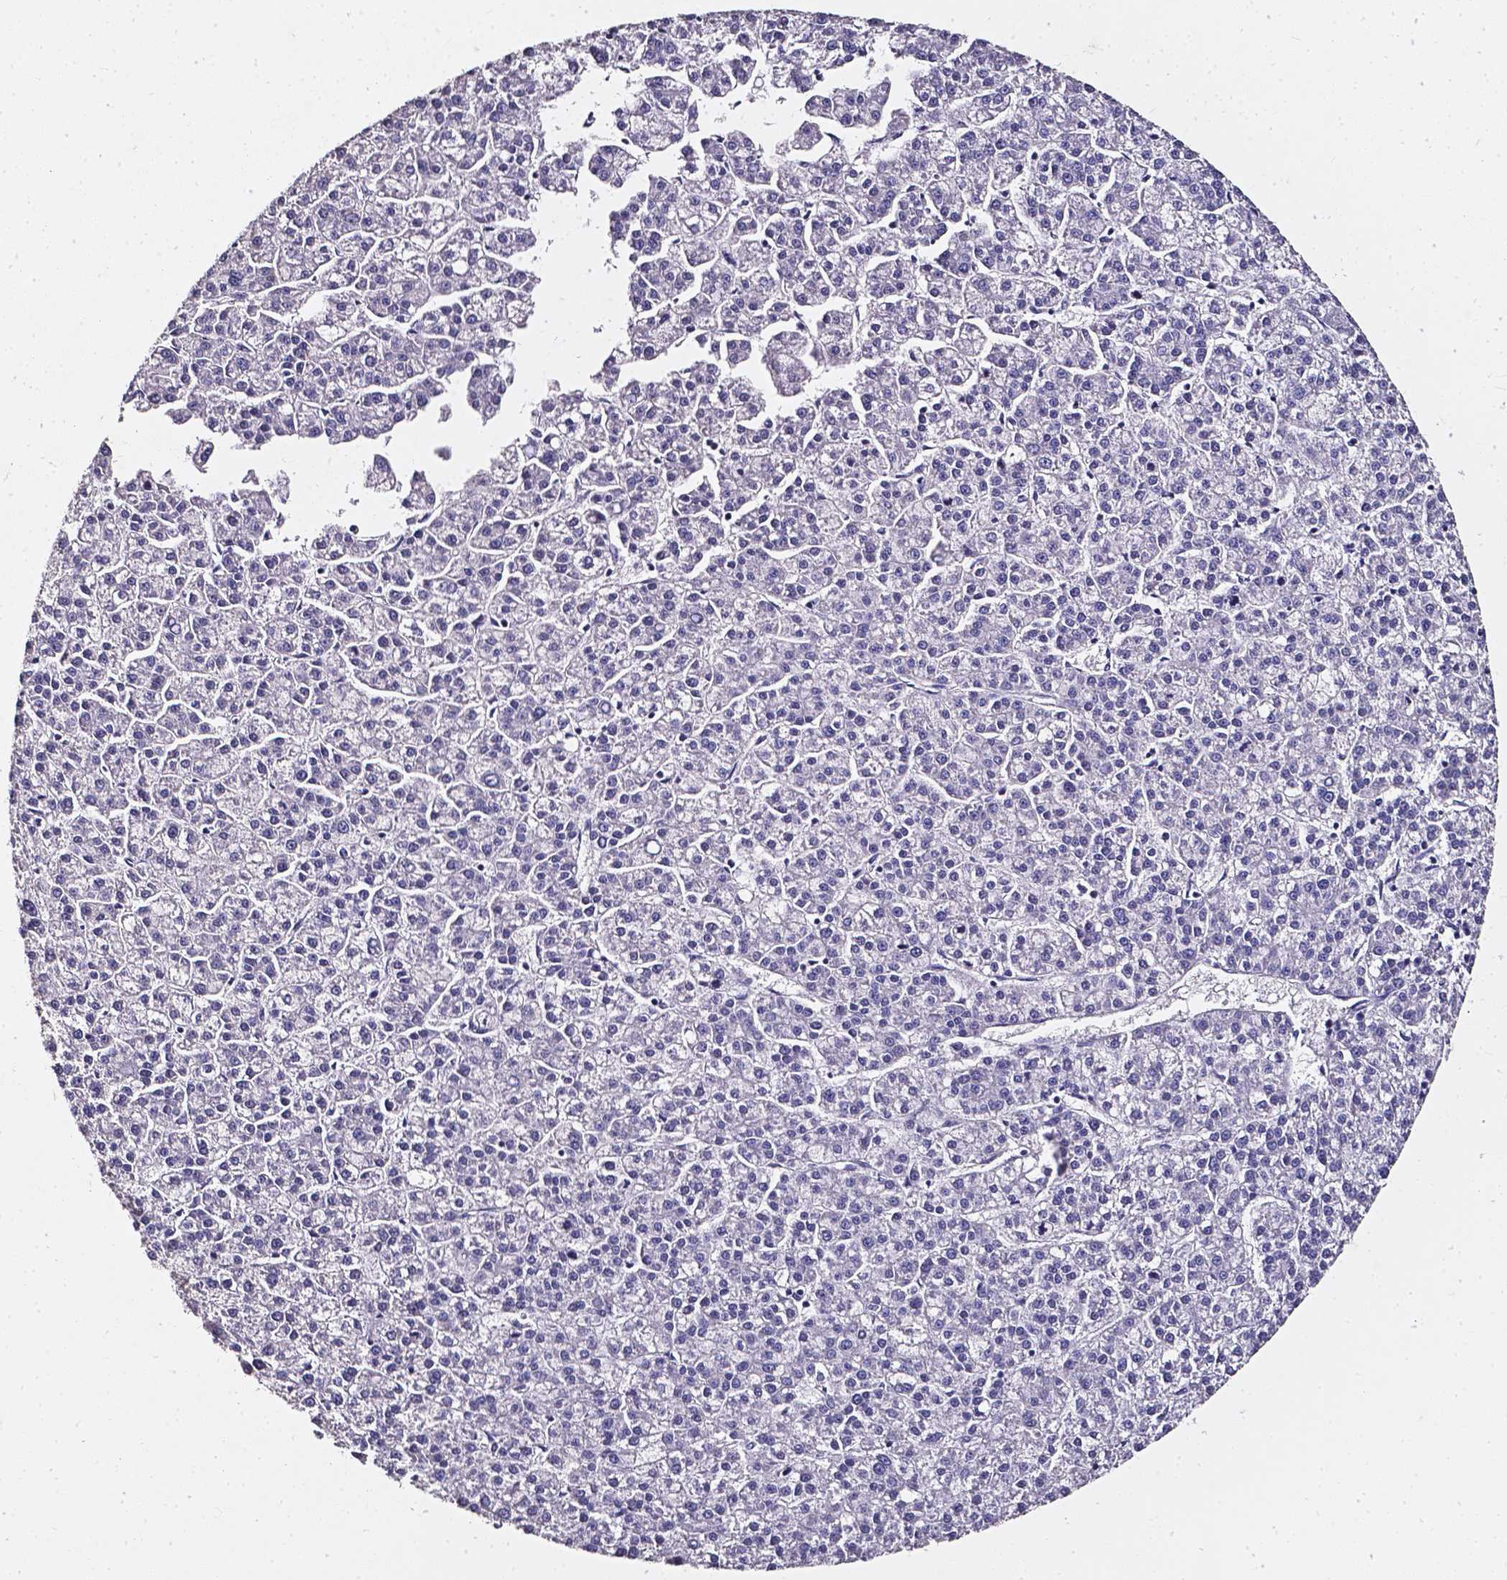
{"staining": {"intensity": "negative", "quantity": "none", "location": "none"}, "tissue": "liver cancer", "cell_type": "Tumor cells", "image_type": "cancer", "snomed": [{"axis": "morphology", "description": "Carcinoma, Hepatocellular, NOS"}, {"axis": "topography", "description": "Liver"}], "caption": "Hepatocellular carcinoma (liver) was stained to show a protein in brown. There is no significant expression in tumor cells.", "gene": "AKR1B10", "patient": {"sex": "female", "age": 58}}